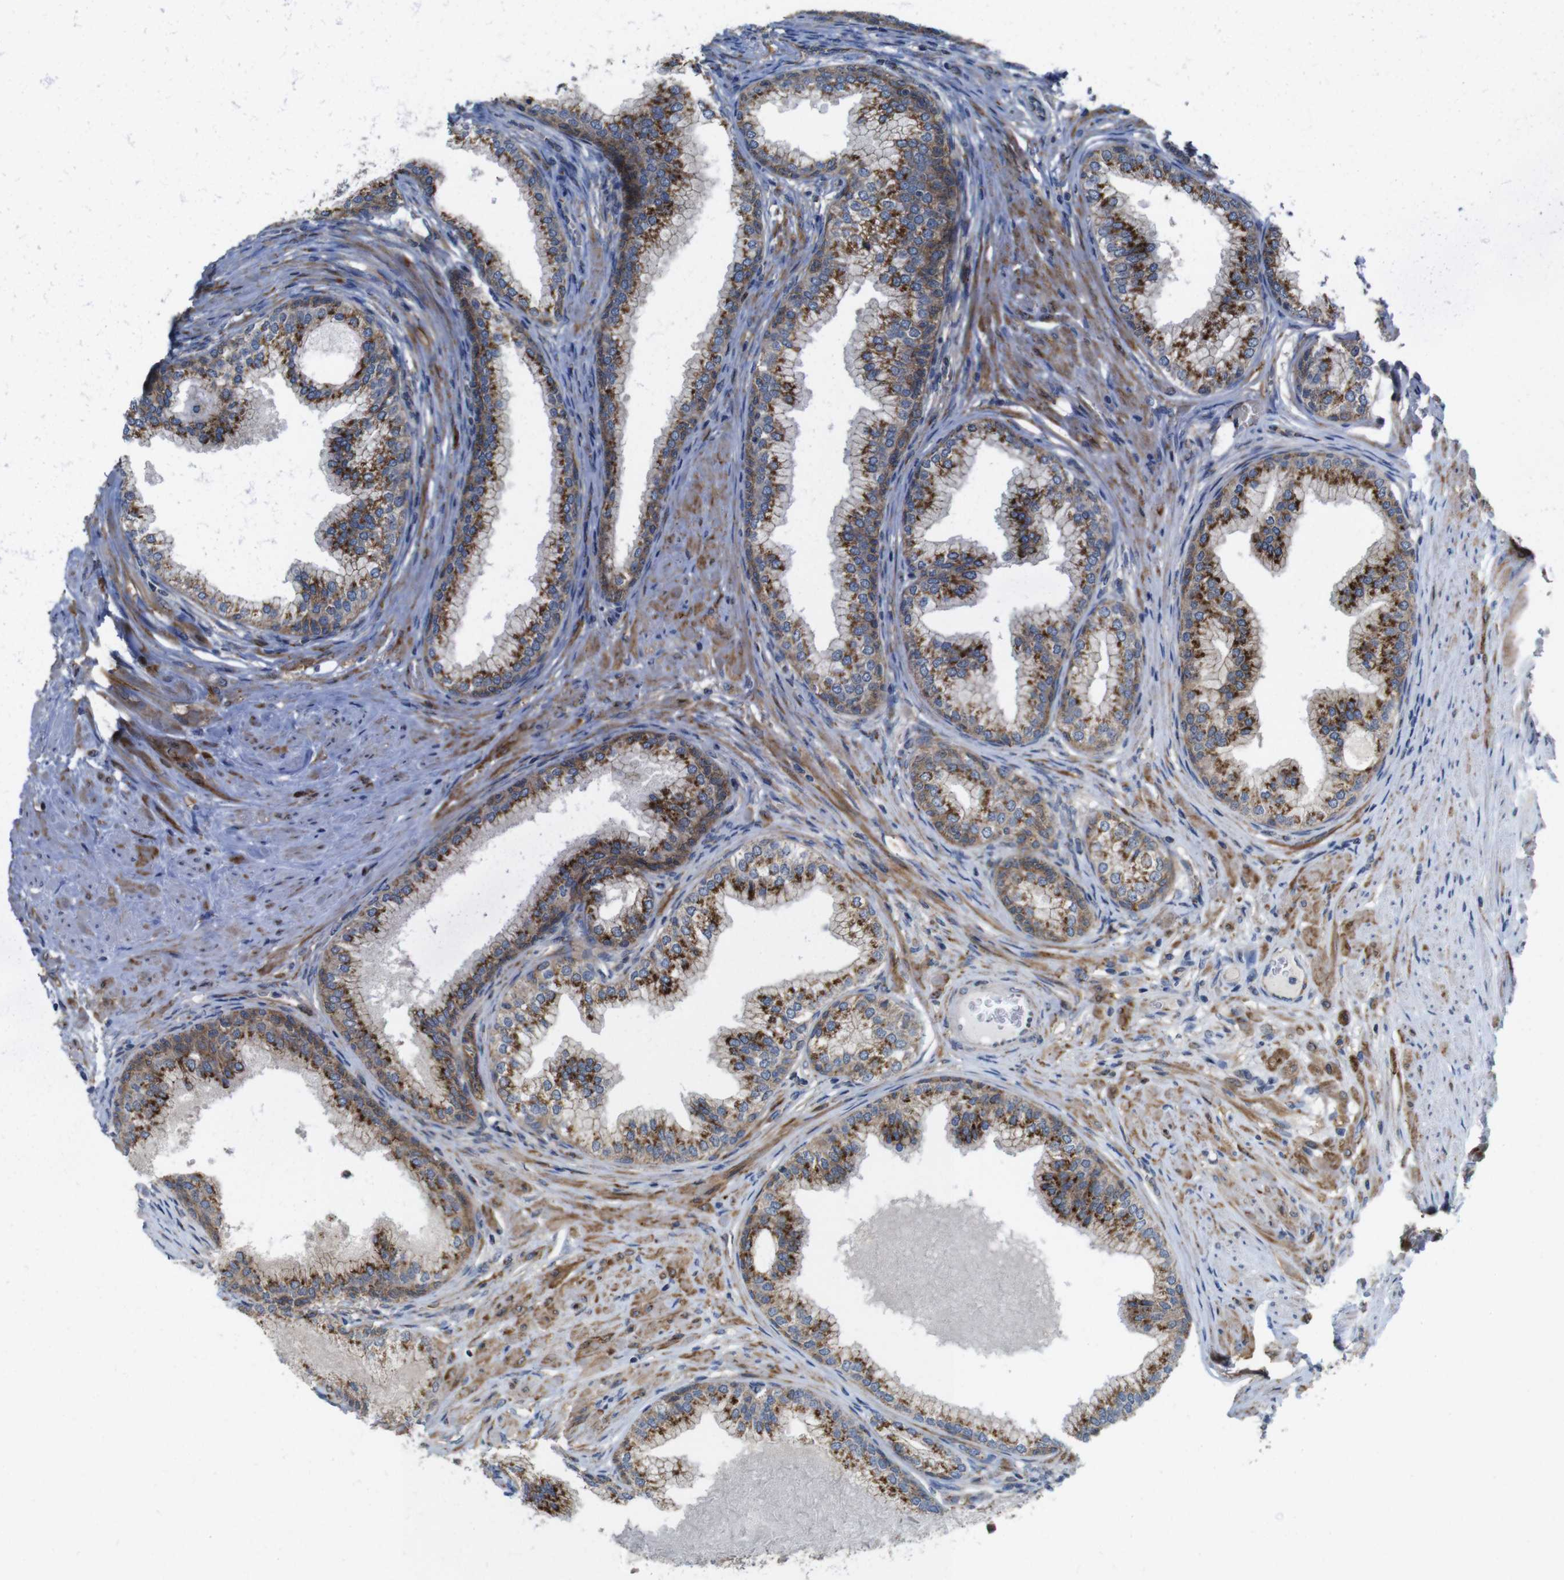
{"staining": {"intensity": "moderate", "quantity": ">75%", "location": "cytoplasmic/membranous"}, "tissue": "prostate", "cell_type": "Glandular cells", "image_type": "normal", "snomed": [{"axis": "morphology", "description": "Normal tissue, NOS"}, {"axis": "morphology", "description": "Urothelial carcinoma, Low grade"}, {"axis": "topography", "description": "Urinary bladder"}, {"axis": "topography", "description": "Prostate"}], "caption": "A histopathology image showing moderate cytoplasmic/membranous expression in approximately >75% of glandular cells in normal prostate, as visualized by brown immunohistochemical staining.", "gene": "EFCAB14", "patient": {"sex": "male", "age": 60}}